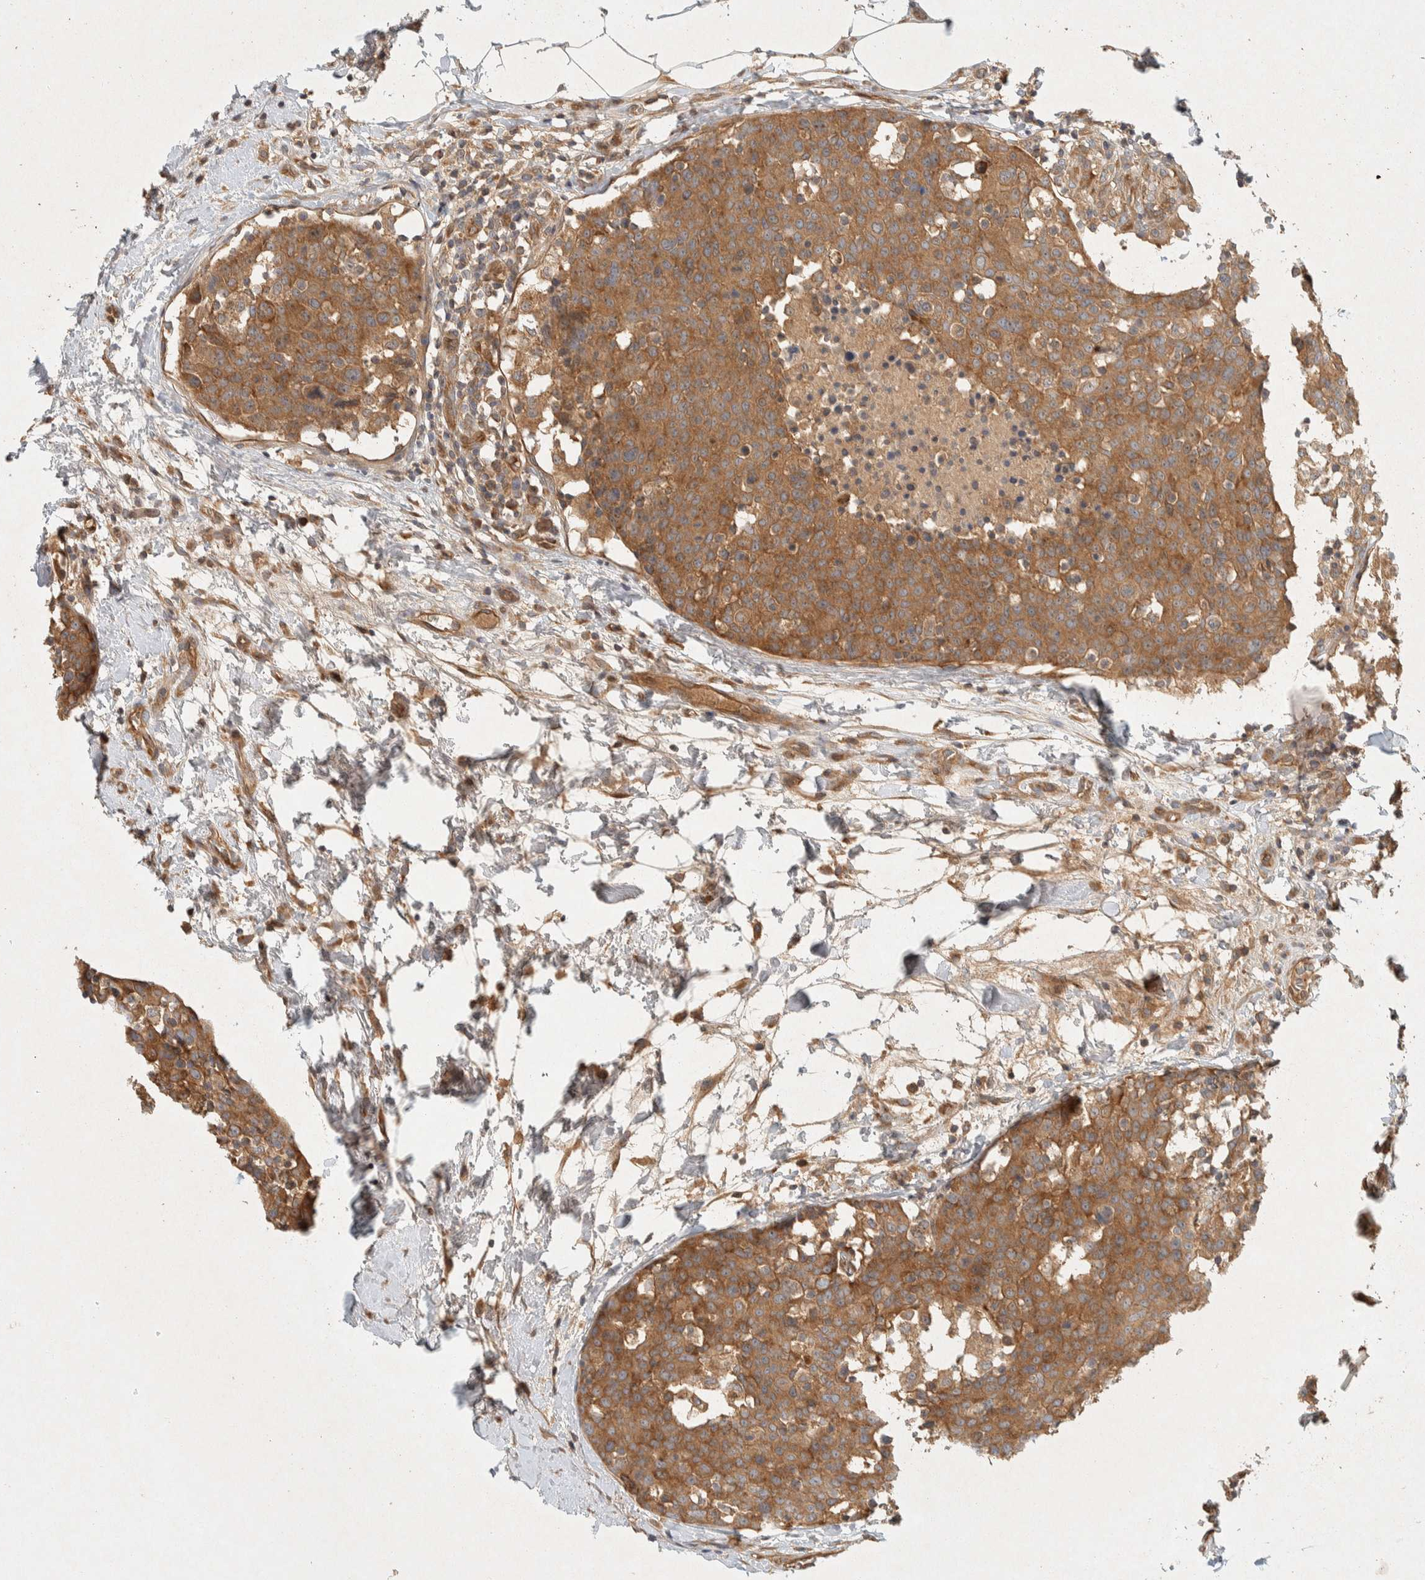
{"staining": {"intensity": "moderate", "quantity": ">75%", "location": "cytoplasmic/membranous"}, "tissue": "breast cancer", "cell_type": "Tumor cells", "image_type": "cancer", "snomed": [{"axis": "morphology", "description": "Normal tissue, NOS"}, {"axis": "morphology", "description": "Duct carcinoma"}, {"axis": "topography", "description": "Breast"}], "caption": "Brown immunohistochemical staining in breast cancer (intraductal carcinoma) demonstrates moderate cytoplasmic/membranous expression in approximately >75% of tumor cells.", "gene": "PXK", "patient": {"sex": "female", "age": 37}}